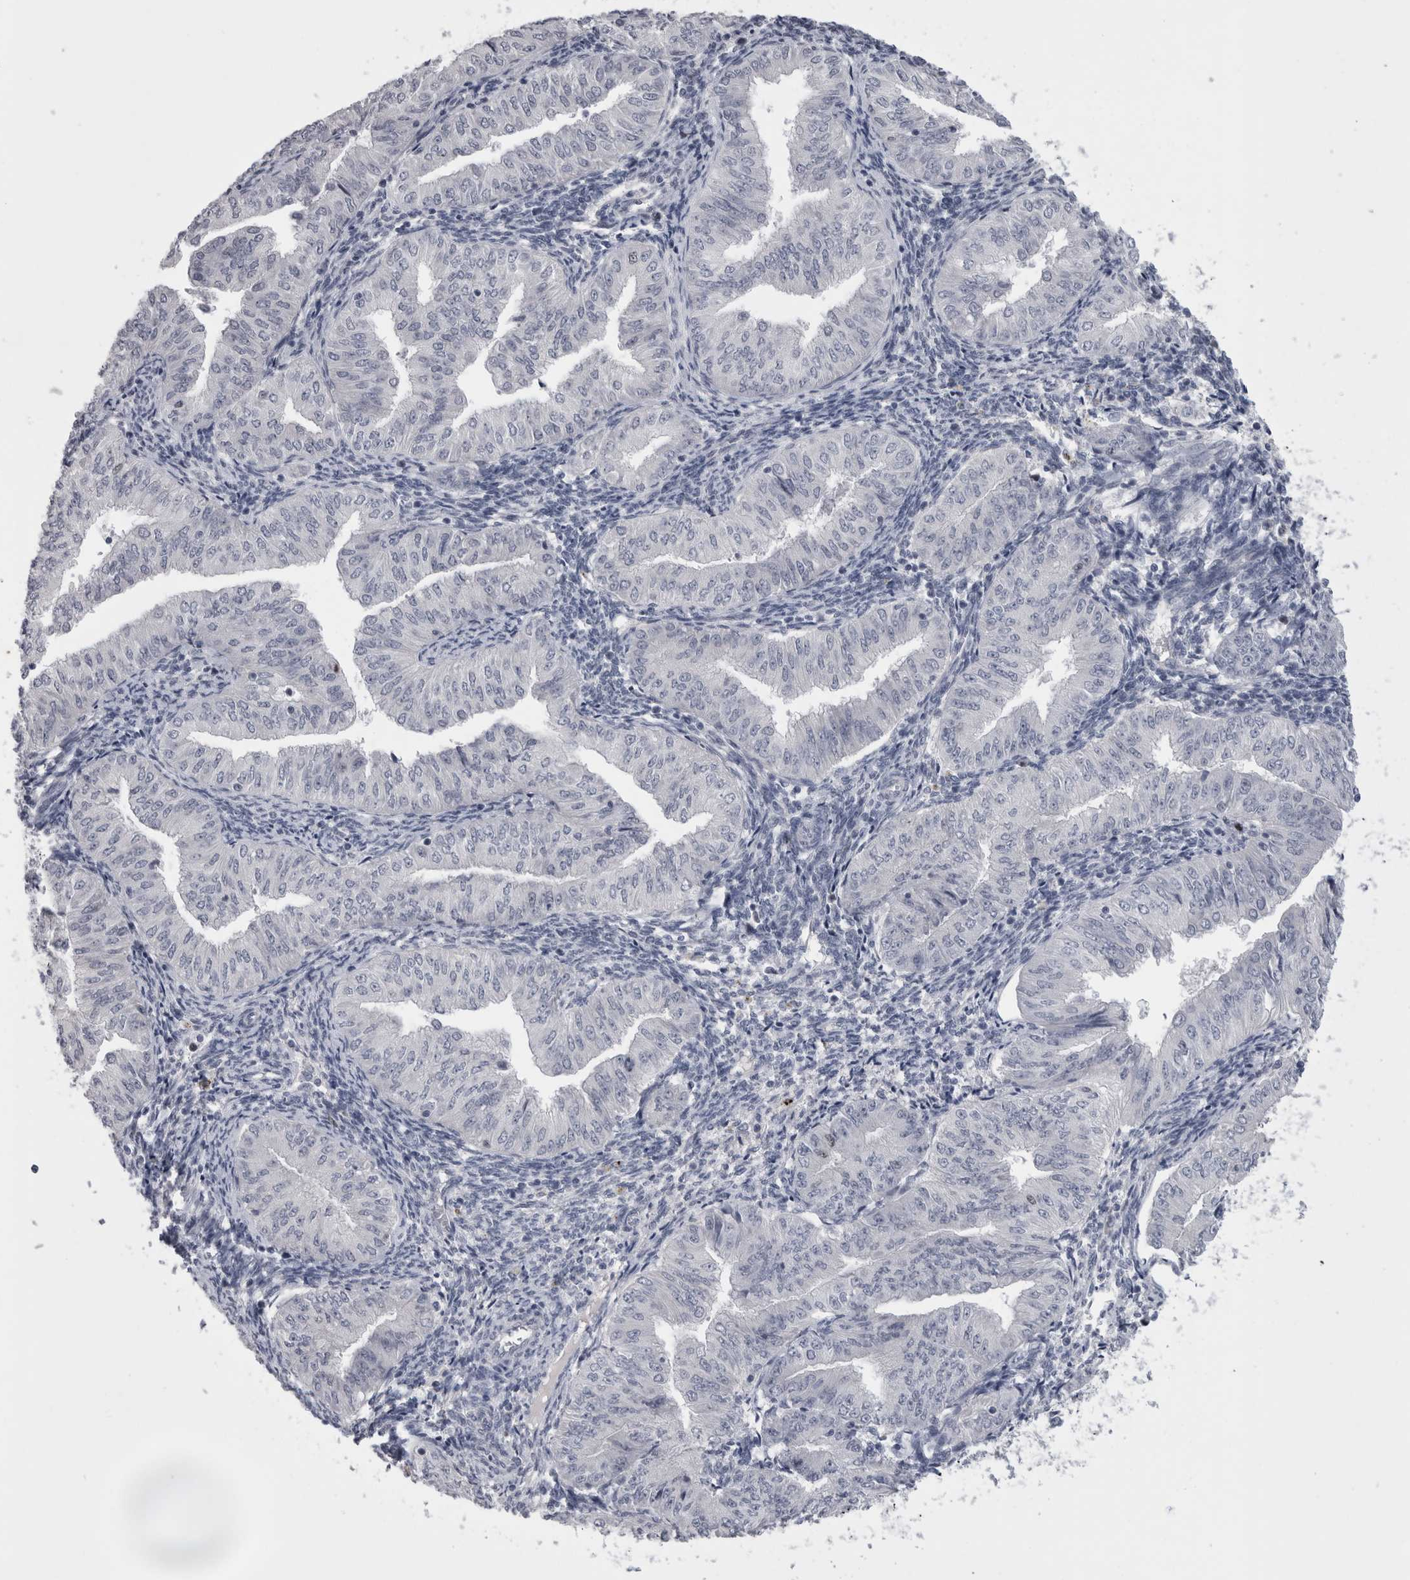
{"staining": {"intensity": "negative", "quantity": "none", "location": "none"}, "tissue": "endometrial cancer", "cell_type": "Tumor cells", "image_type": "cancer", "snomed": [{"axis": "morphology", "description": "Normal tissue, NOS"}, {"axis": "morphology", "description": "Adenocarcinoma, NOS"}, {"axis": "topography", "description": "Endometrium"}], "caption": "Photomicrograph shows no protein staining in tumor cells of endometrial cancer (adenocarcinoma) tissue.", "gene": "KIF18B", "patient": {"sex": "female", "age": 53}}